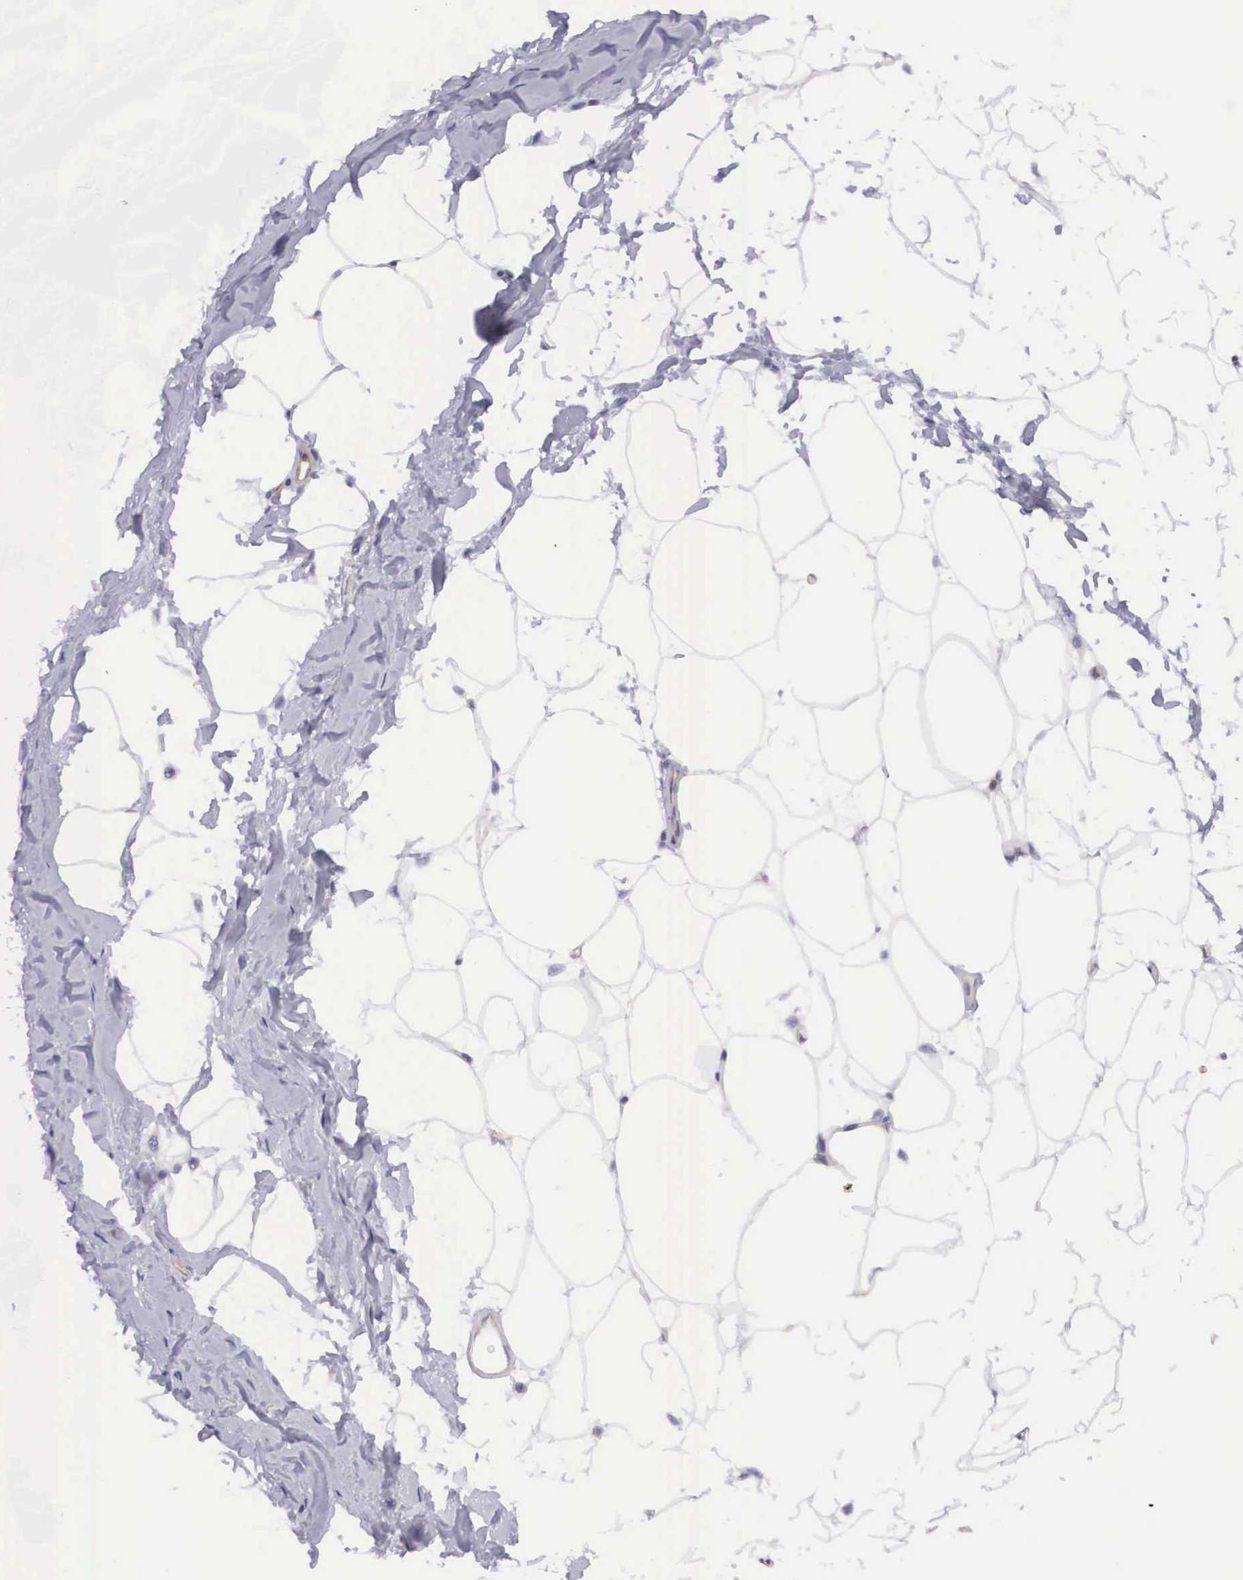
{"staining": {"intensity": "negative", "quantity": "none", "location": "none"}, "tissue": "adipose tissue", "cell_type": "Adipocytes", "image_type": "normal", "snomed": [{"axis": "morphology", "description": "Normal tissue, NOS"}, {"axis": "topography", "description": "Breast"}], "caption": "Image shows no protein positivity in adipocytes of normal adipose tissue.", "gene": "BCAR1", "patient": {"sex": "female", "age": 45}}